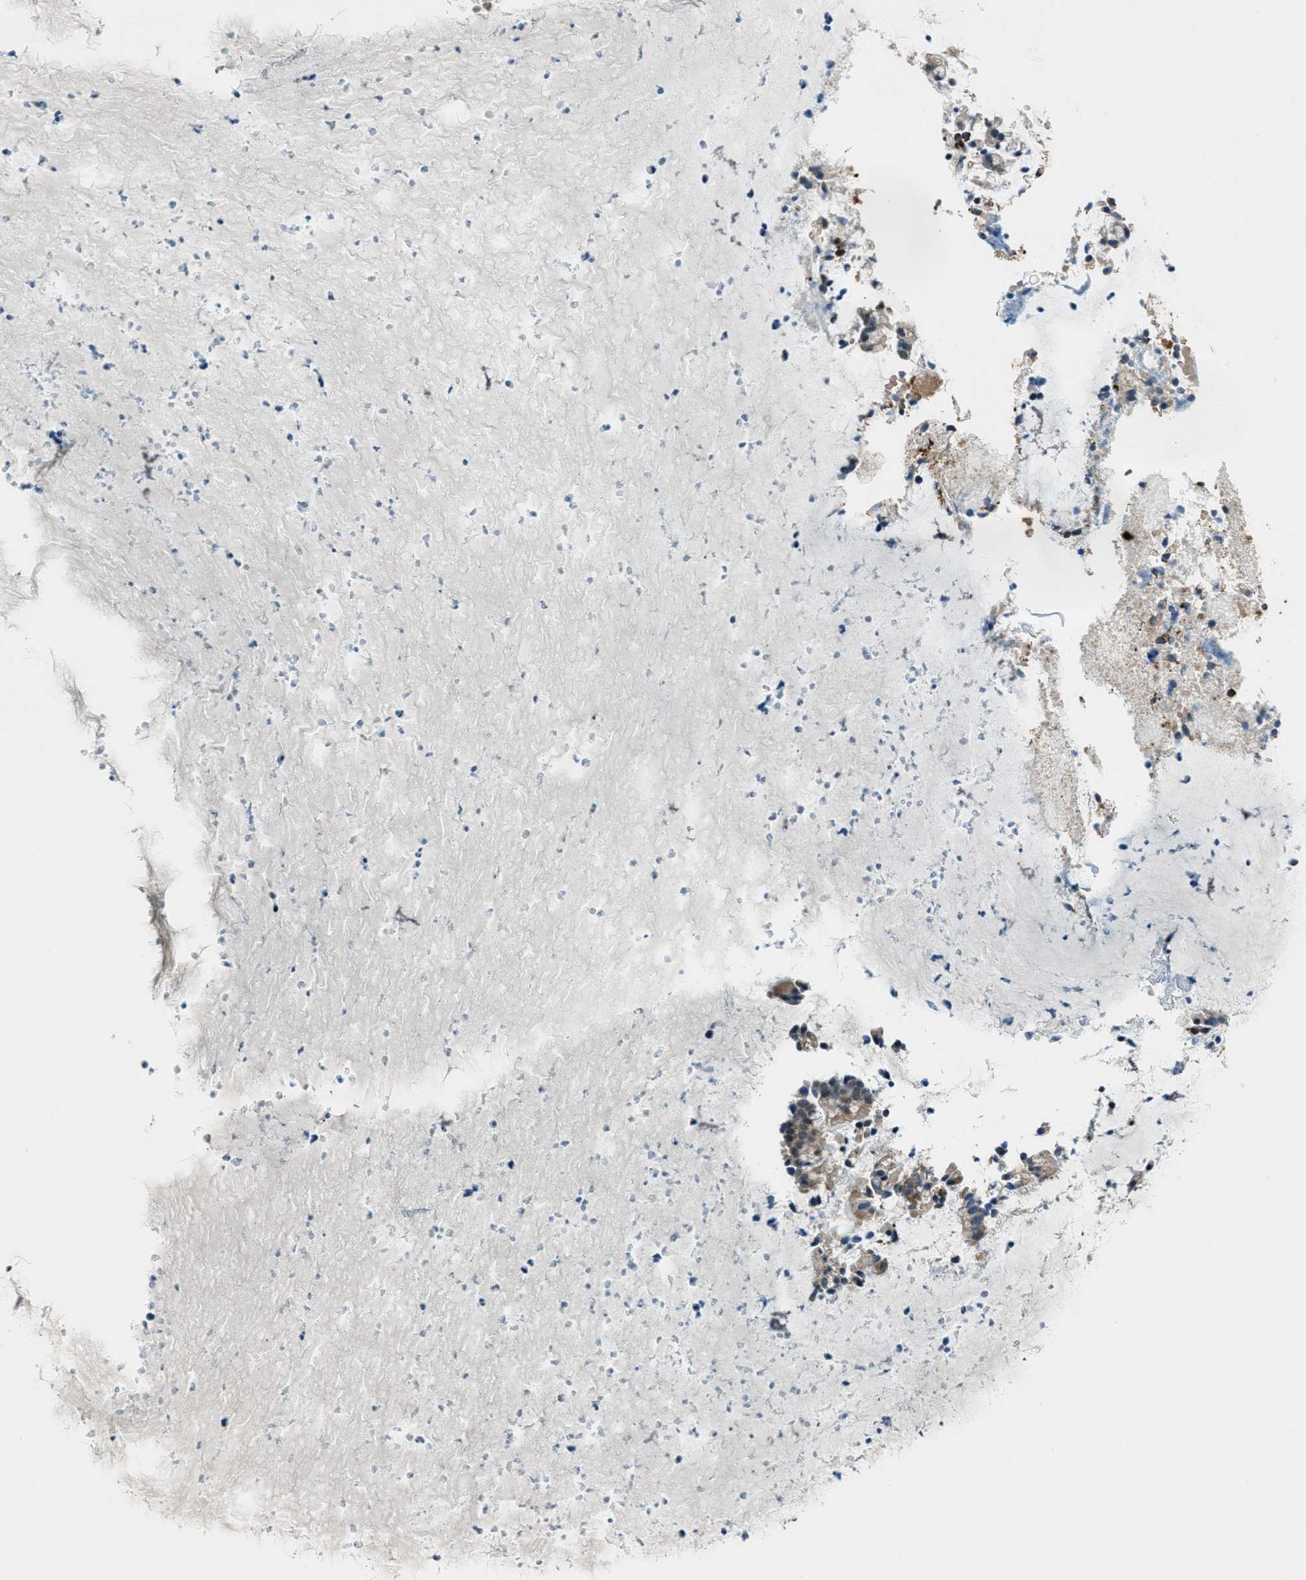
{"staining": {"intensity": "moderate", "quantity": "25%-75%", "location": "cytoplasmic/membranous"}, "tissue": "nasopharynx", "cell_type": "Respiratory epithelial cells", "image_type": "normal", "snomed": [{"axis": "morphology", "description": "Normal tissue, NOS"}, {"axis": "topography", "description": "Nasopharynx"}], "caption": "A micrograph showing moderate cytoplasmic/membranous expression in about 25%-75% of respiratory epithelial cells in unremarkable nasopharynx, as visualized by brown immunohistochemical staining.", "gene": "CDON", "patient": {"sex": "male", "age": 21}}